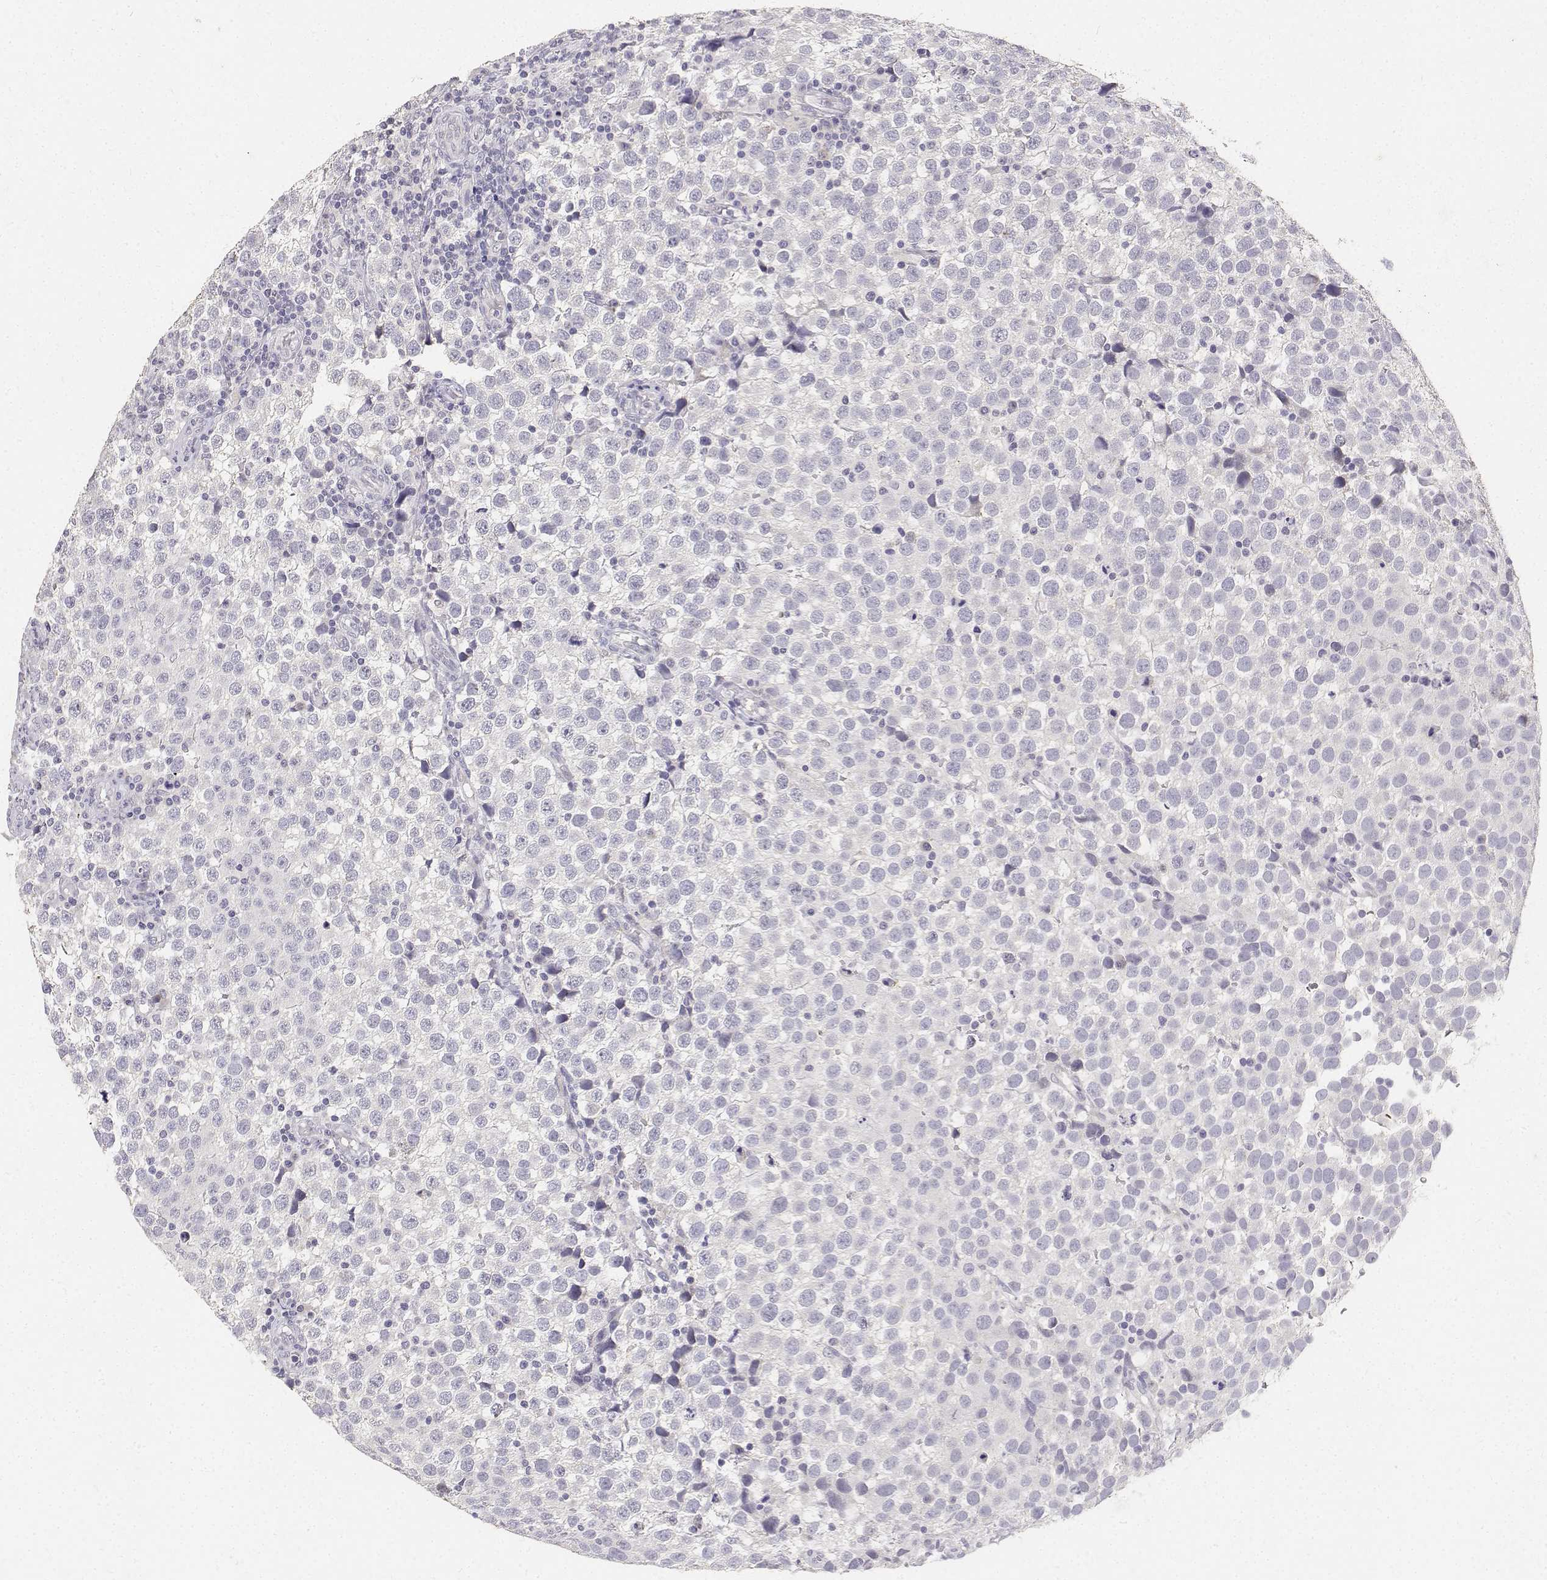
{"staining": {"intensity": "negative", "quantity": "none", "location": "none"}, "tissue": "testis cancer", "cell_type": "Tumor cells", "image_type": "cancer", "snomed": [{"axis": "morphology", "description": "Seminoma, NOS"}, {"axis": "topography", "description": "Testis"}], "caption": "This micrograph is of testis cancer (seminoma) stained with IHC to label a protein in brown with the nuclei are counter-stained blue. There is no positivity in tumor cells.", "gene": "PAEP", "patient": {"sex": "male", "age": 34}}